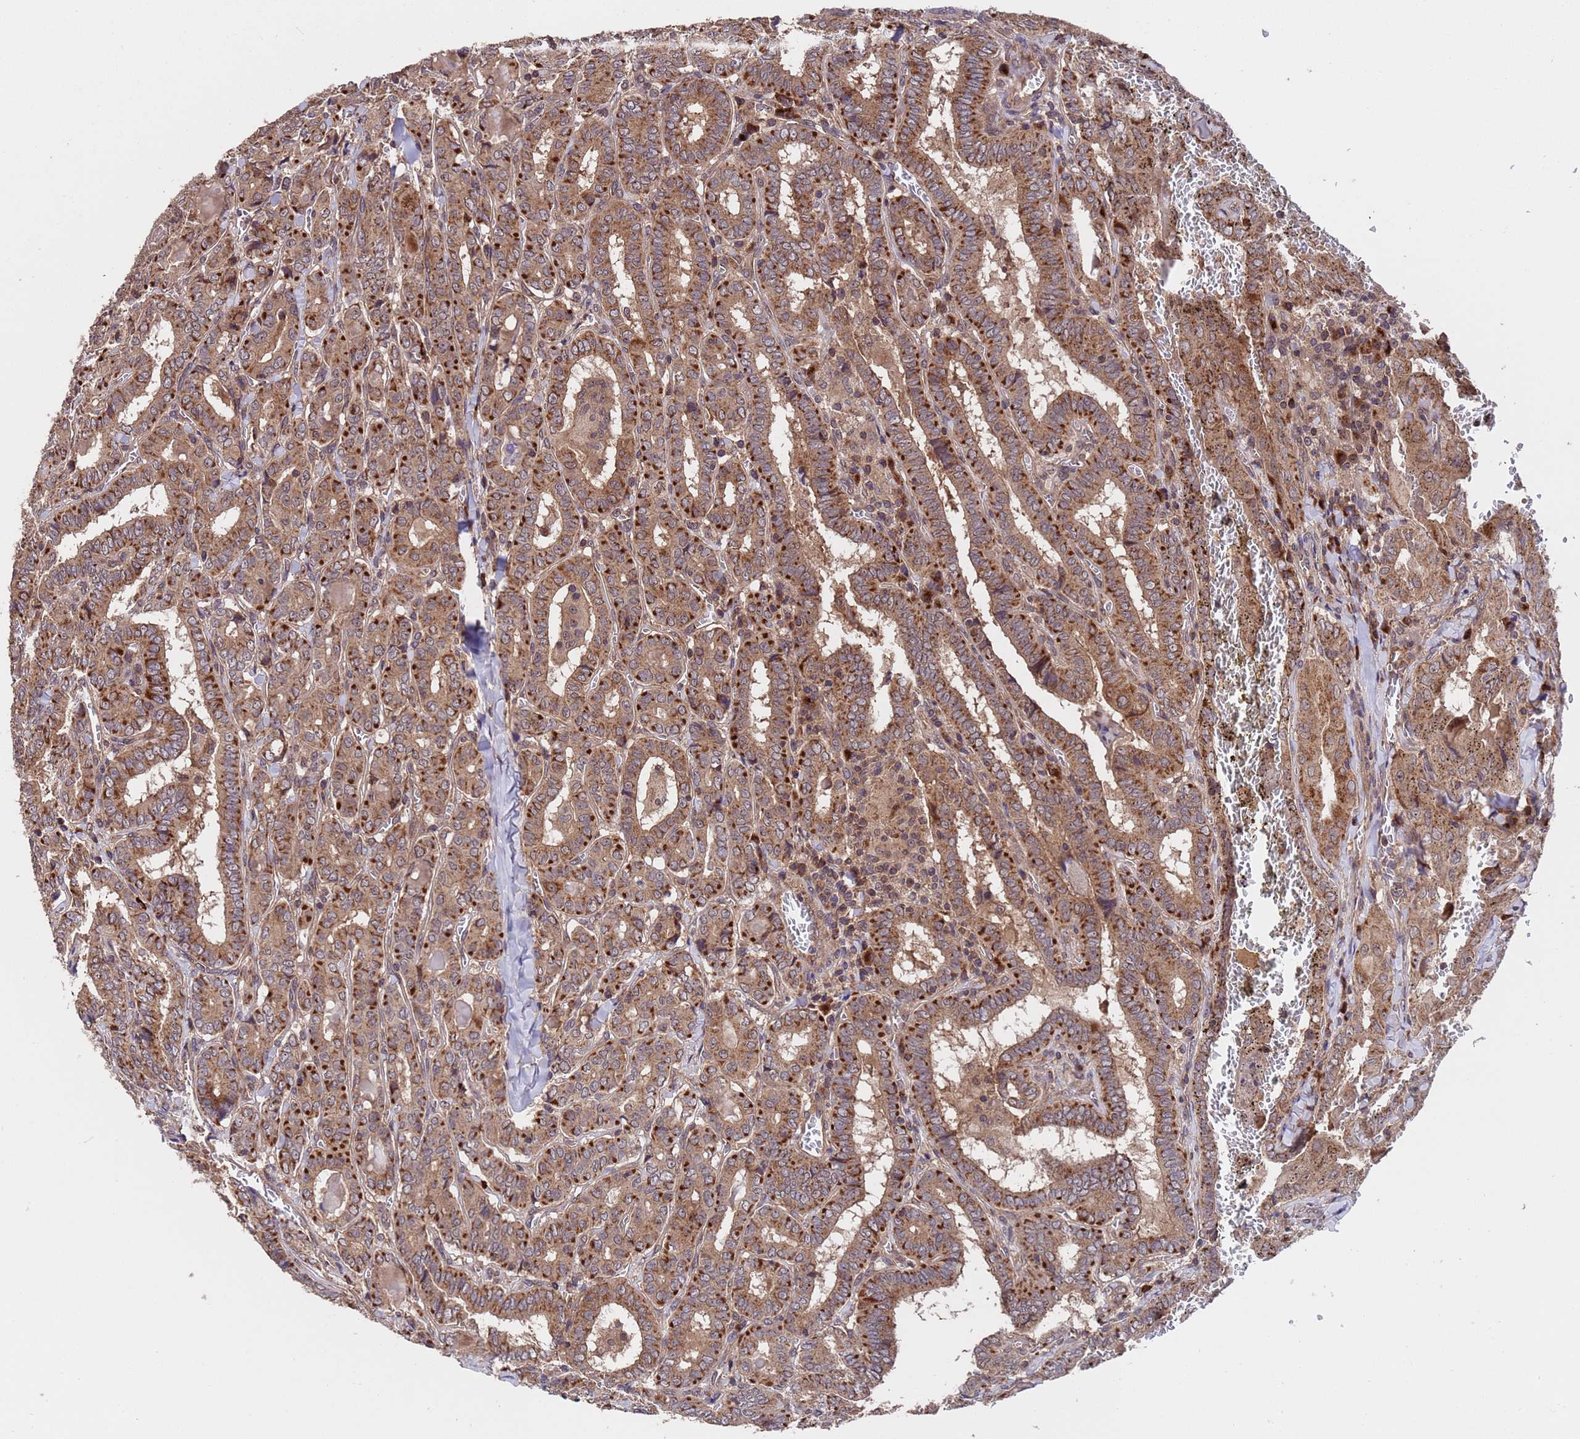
{"staining": {"intensity": "strong", "quantity": ">75%", "location": "cytoplasmic/membranous"}, "tissue": "thyroid cancer", "cell_type": "Tumor cells", "image_type": "cancer", "snomed": [{"axis": "morphology", "description": "Papillary adenocarcinoma, NOS"}, {"axis": "topography", "description": "Thyroid gland"}], "caption": "A photomicrograph of human papillary adenocarcinoma (thyroid) stained for a protein demonstrates strong cytoplasmic/membranous brown staining in tumor cells.", "gene": "TSR3", "patient": {"sex": "female", "age": 72}}